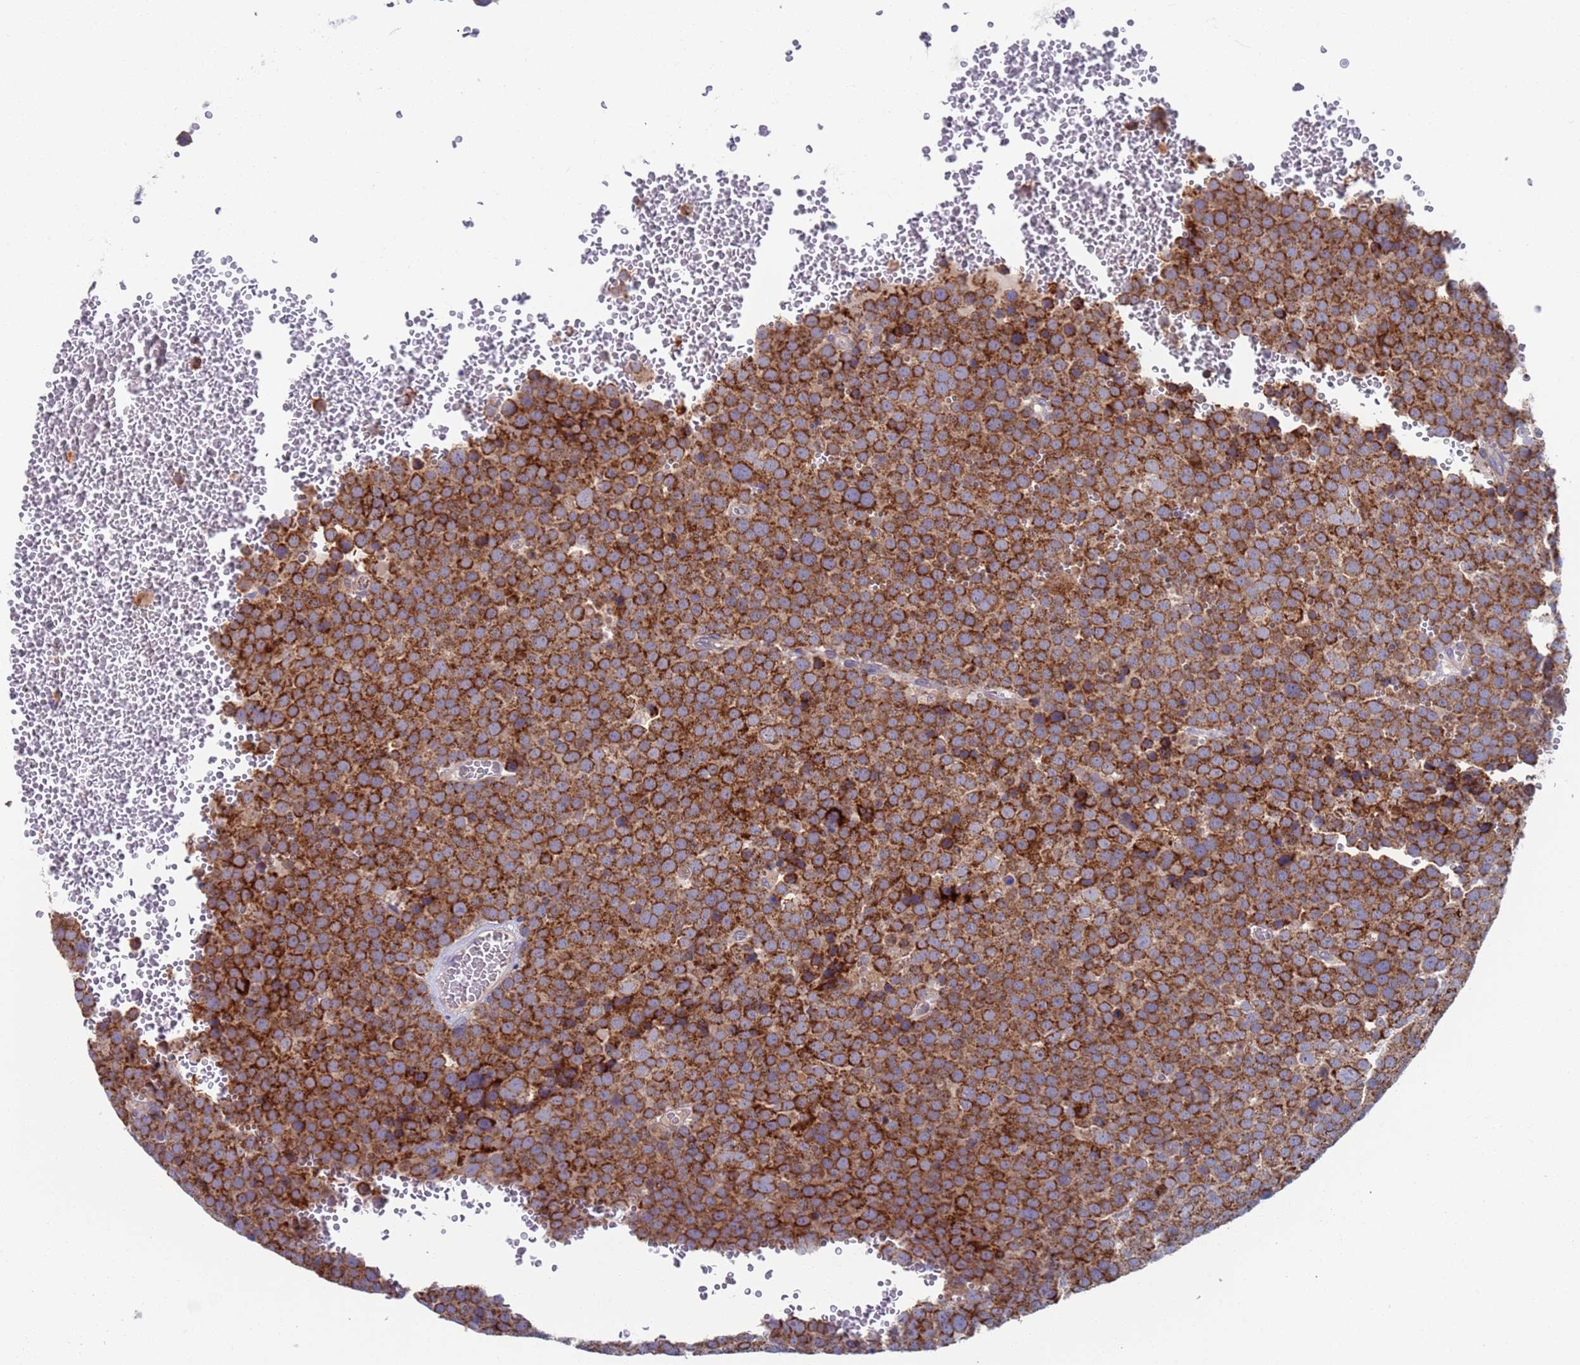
{"staining": {"intensity": "strong", "quantity": ">75%", "location": "cytoplasmic/membranous"}, "tissue": "testis cancer", "cell_type": "Tumor cells", "image_type": "cancer", "snomed": [{"axis": "morphology", "description": "Seminoma, NOS"}, {"axis": "topography", "description": "Testis"}], "caption": "IHC micrograph of neoplastic tissue: testis seminoma stained using IHC reveals high levels of strong protein expression localized specifically in the cytoplasmic/membranous of tumor cells, appearing as a cytoplasmic/membranous brown color.", "gene": "PET117", "patient": {"sex": "male", "age": 71}}